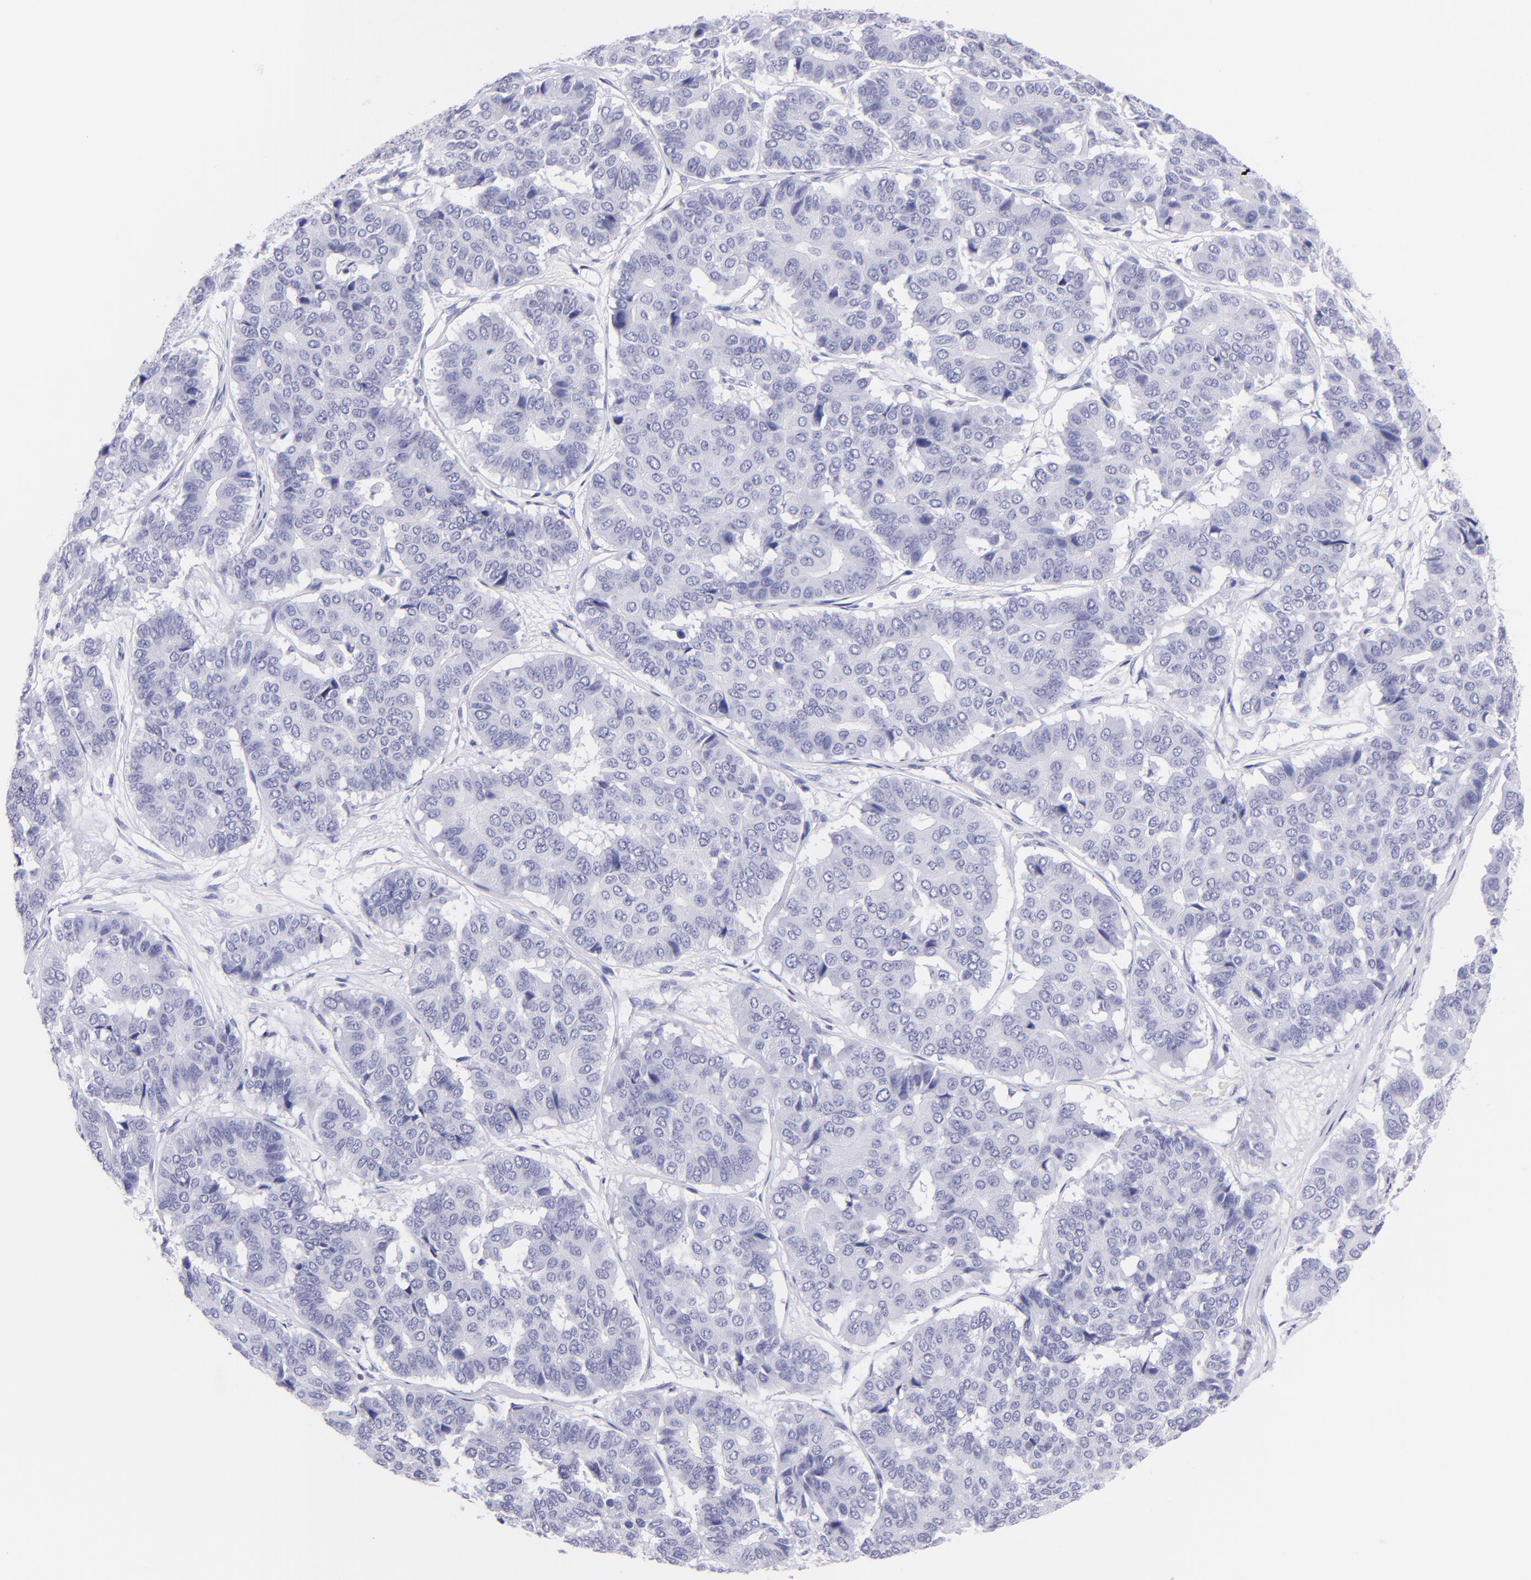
{"staining": {"intensity": "negative", "quantity": "none", "location": "none"}, "tissue": "pancreatic cancer", "cell_type": "Tumor cells", "image_type": "cancer", "snomed": [{"axis": "morphology", "description": "Adenocarcinoma, NOS"}, {"axis": "topography", "description": "Pancreas"}], "caption": "Protein analysis of pancreatic cancer (adenocarcinoma) demonstrates no significant staining in tumor cells.", "gene": "CNP", "patient": {"sex": "male", "age": 50}}